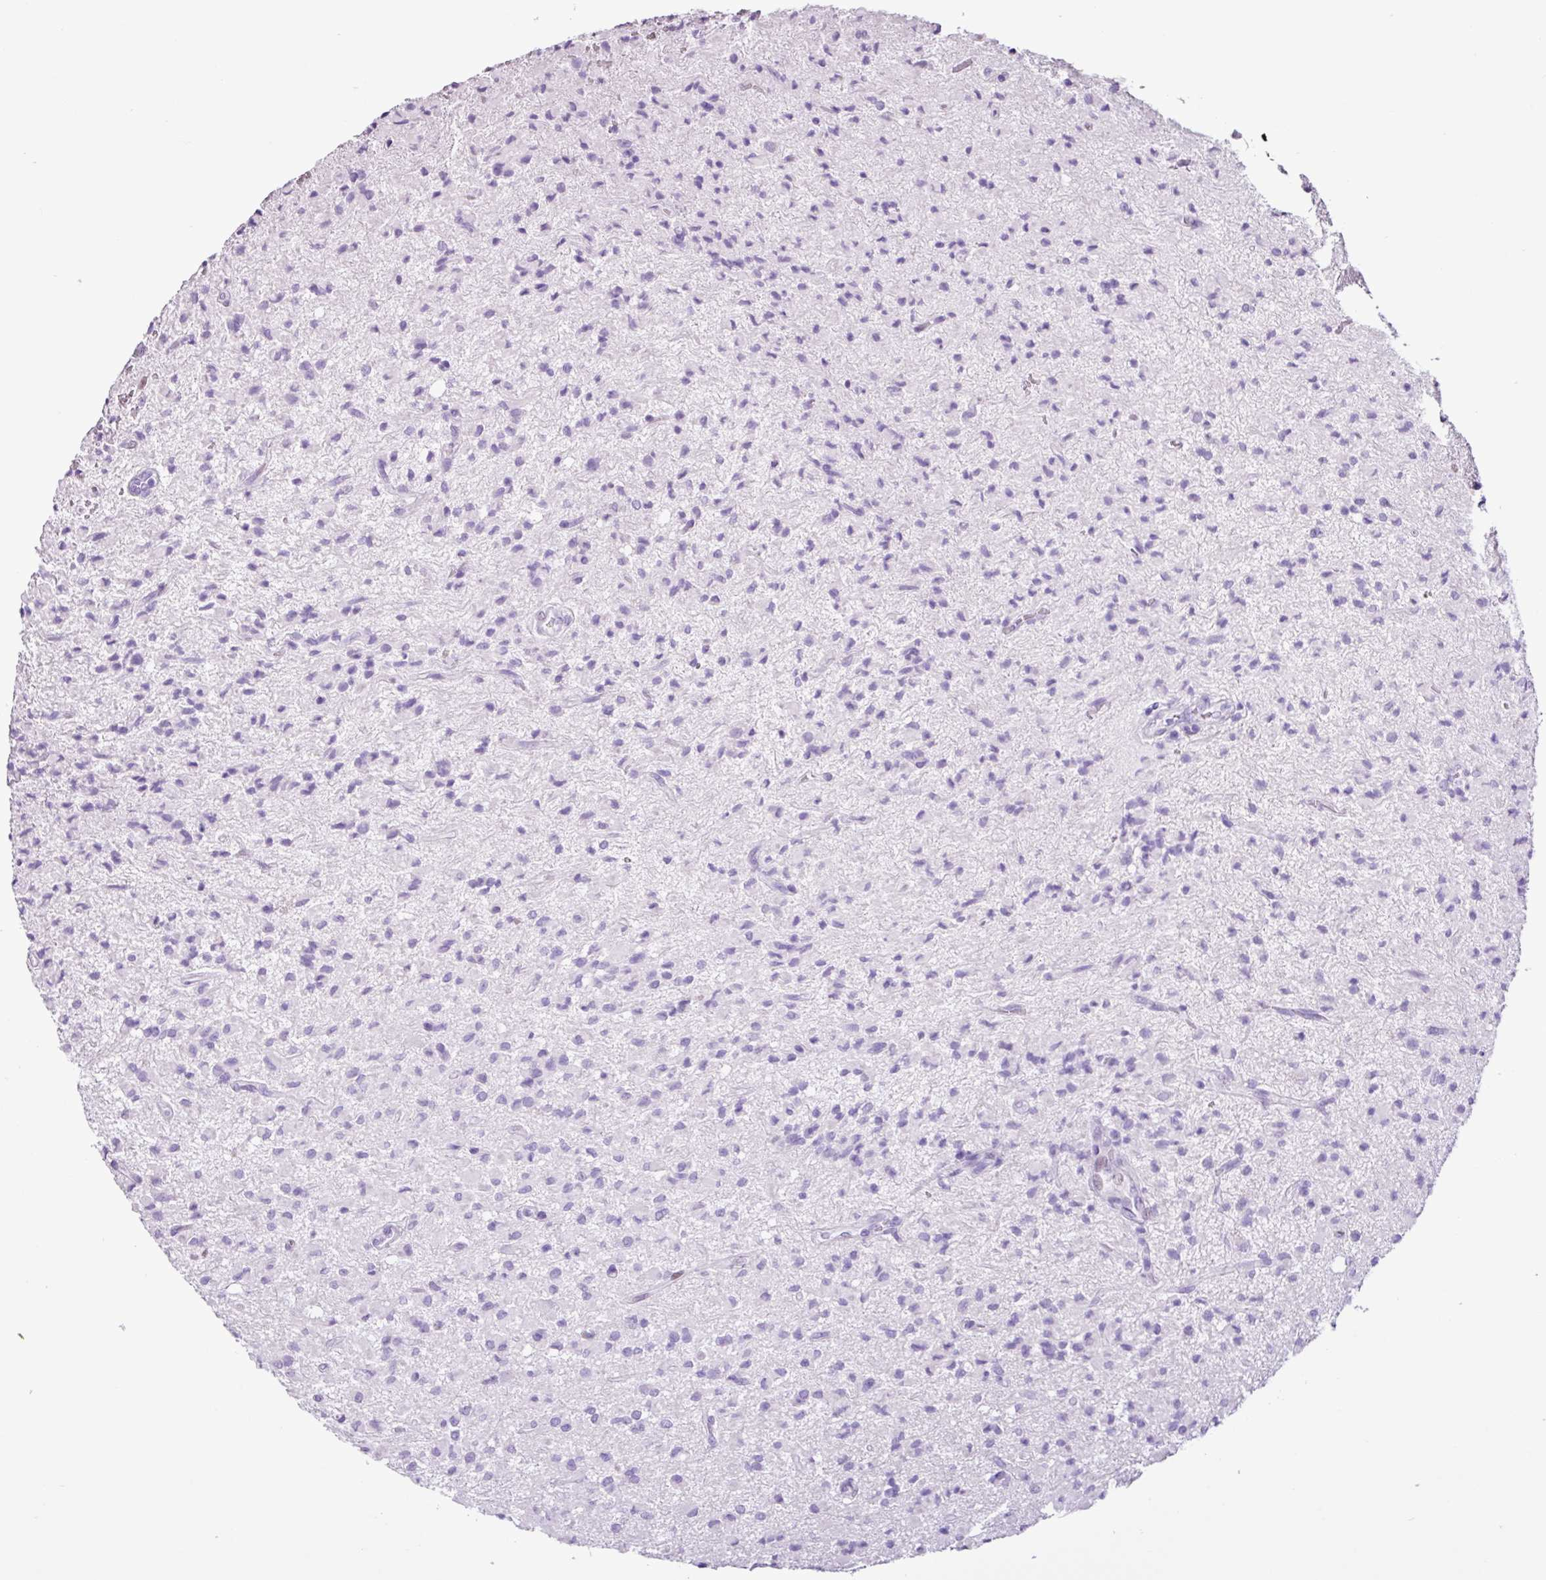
{"staining": {"intensity": "negative", "quantity": "none", "location": "none"}, "tissue": "glioma", "cell_type": "Tumor cells", "image_type": "cancer", "snomed": [{"axis": "morphology", "description": "Glioma, malignant, Low grade"}, {"axis": "topography", "description": "Brain"}], "caption": "Human low-grade glioma (malignant) stained for a protein using immunohistochemistry displays no staining in tumor cells.", "gene": "PGR", "patient": {"sex": "female", "age": 33}}